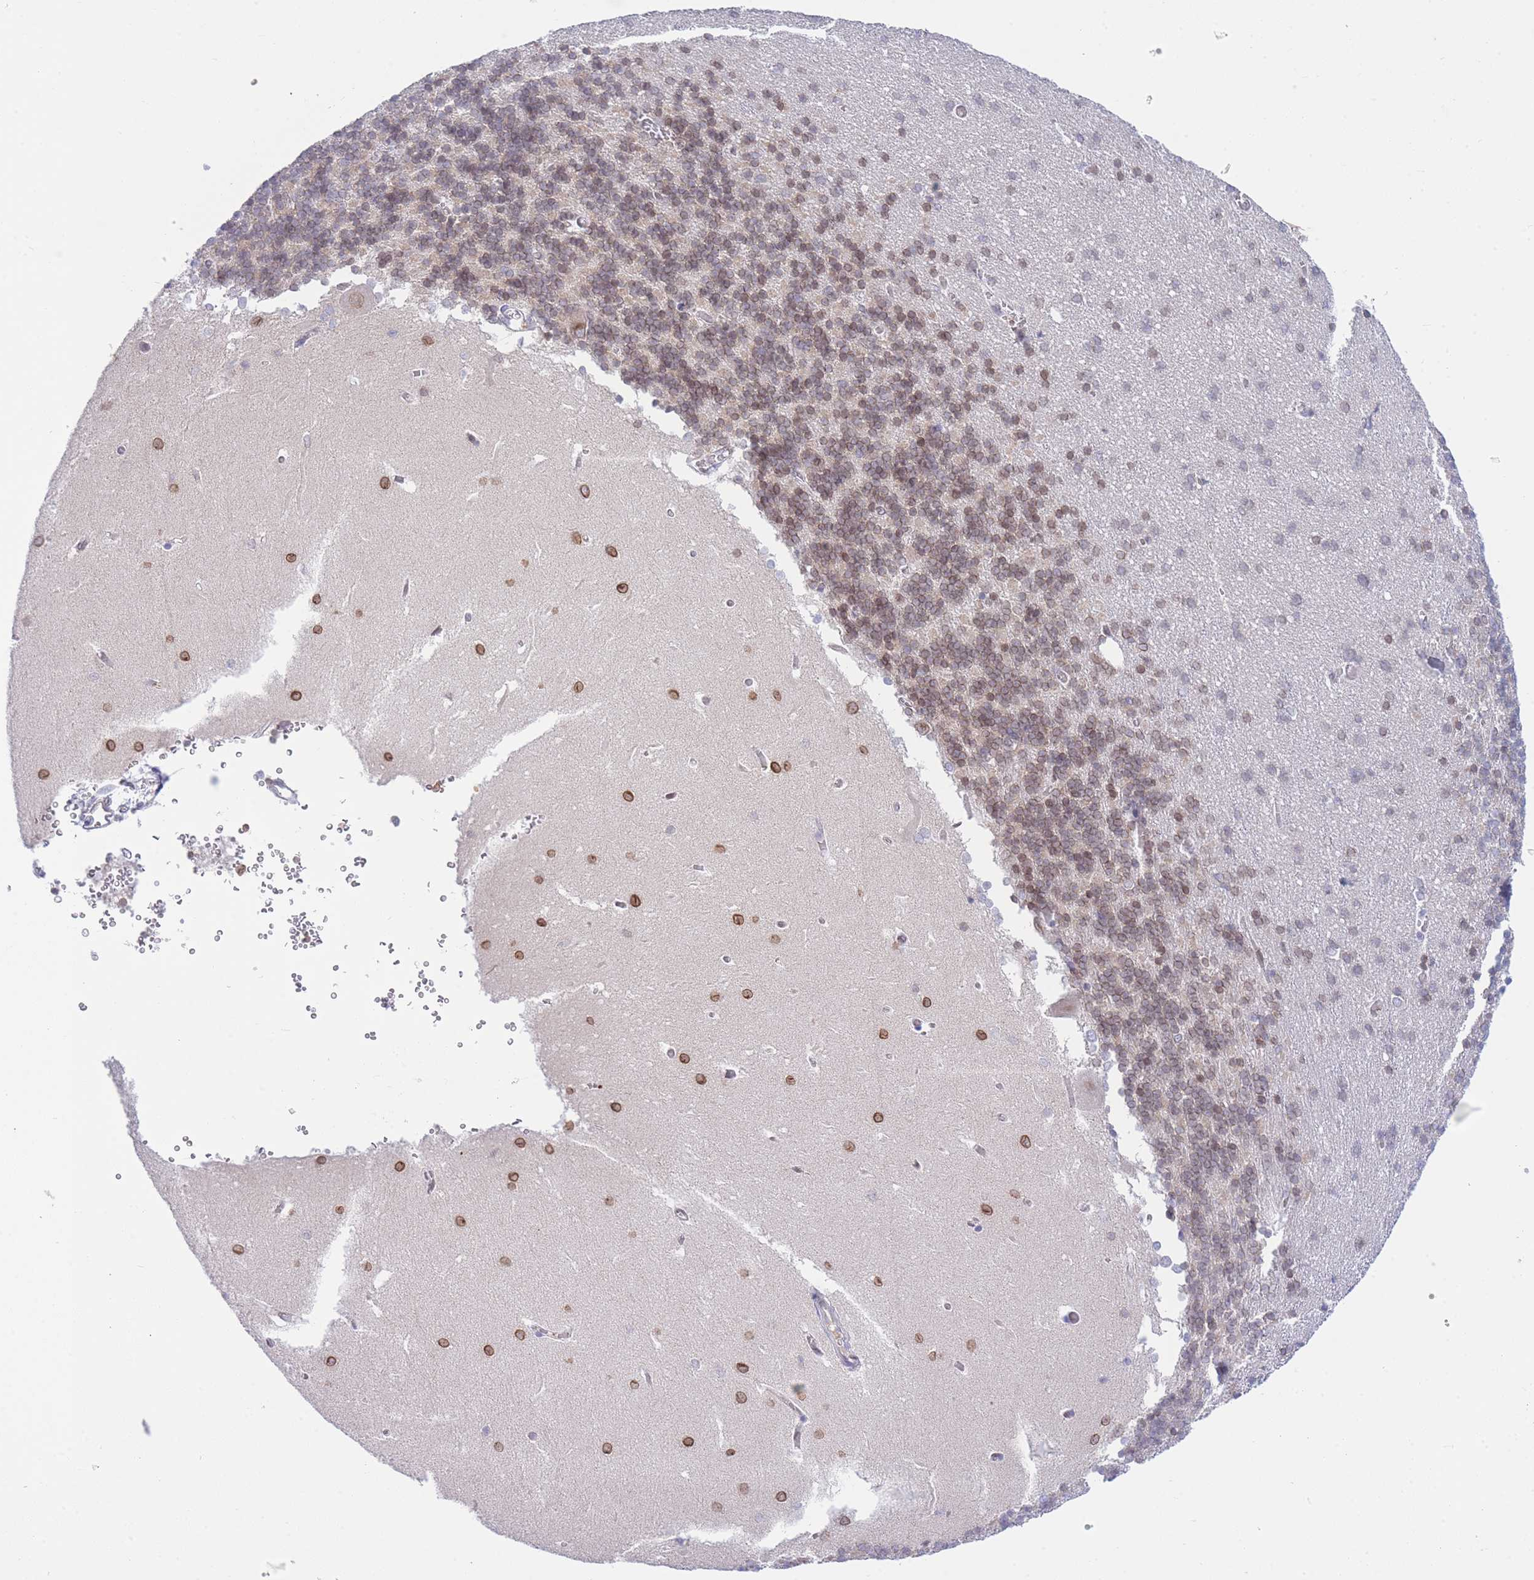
{"staining": {"intensity": "moderate", "quantity": "25%-75%", "location": "cytoplasmic/membranous,nuclear"}, "tissue": "cerebellum", "cell_type": "Cells in granular layer", "image_type": "normal", "snomed": [{"axis": "morphology", "description": "Normal tissue, NOS"}, {"axis": "topography", "description": "Cerebellum"}], "caption": "Immunohistochemistry (IHC) of normal cerebellum exhibits medium levels of moderate cytoplasmic/membranous,nuclear positivity in approximately 25%-75% of cells in granular layer.", "gene": "NANP", "patient": {"sex": "male", "age": 37}}